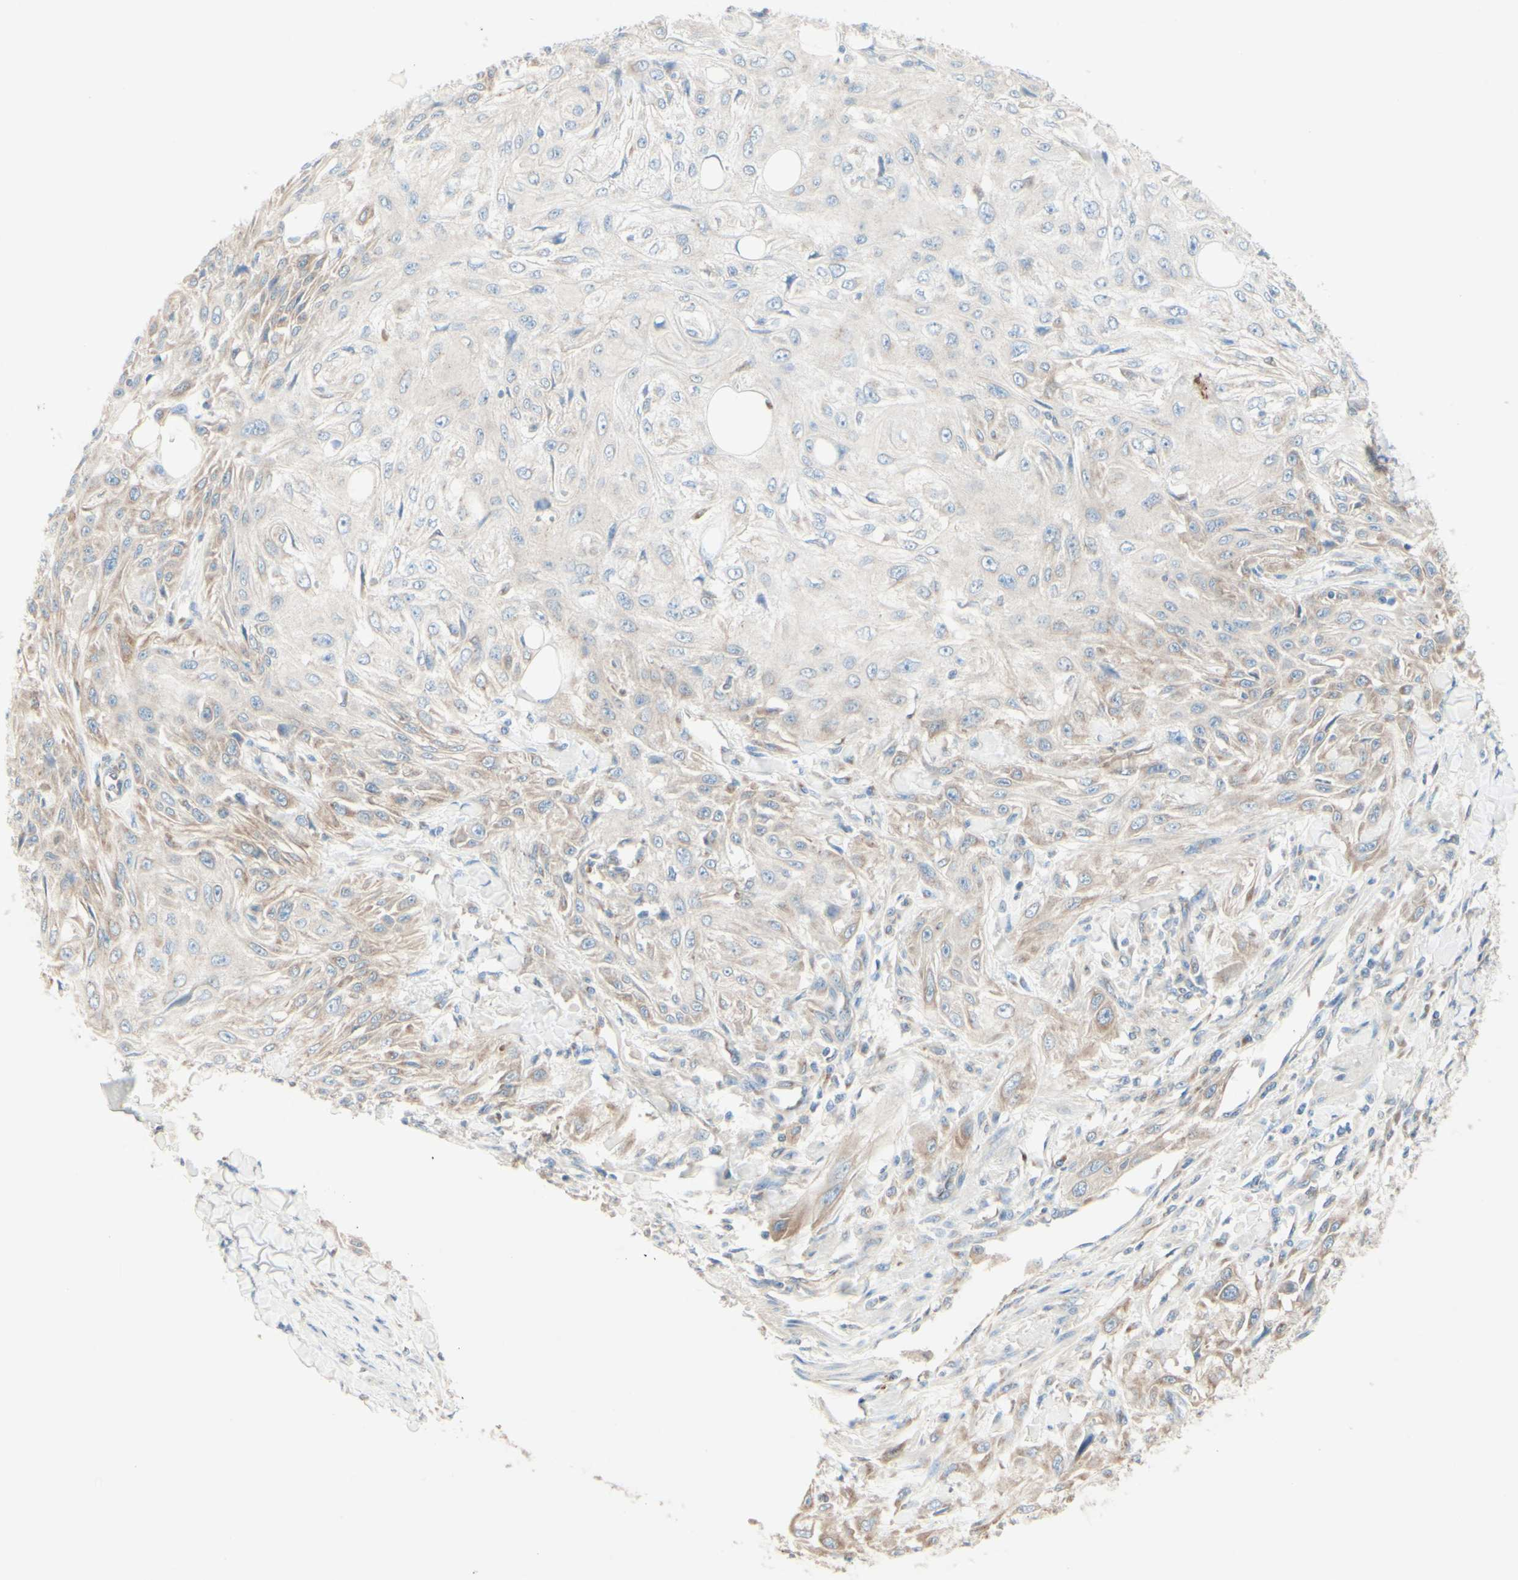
{"staining": {"intensity": "weak", "quantity": ">75%", "location": "cytoplasmic/membranous"}, "tissue": "skin cancer", "cell_type": "Tumor cells", "image_type": "cancer", "snomed": [{"axis": "morphology", "description": "Squamous cell carcinoma, NOS"}, {"axis": "topography", "description": "Skin"}], "caption": "Skin cancer (squamous cell carcinoma) tissue shows weak cytoplasmic/membranous expression in approximately >75% of tumor cells, visualized by immunohistochemistry.", "gene": "MTM1", "patient": {"sex": "male", "age": 75}}